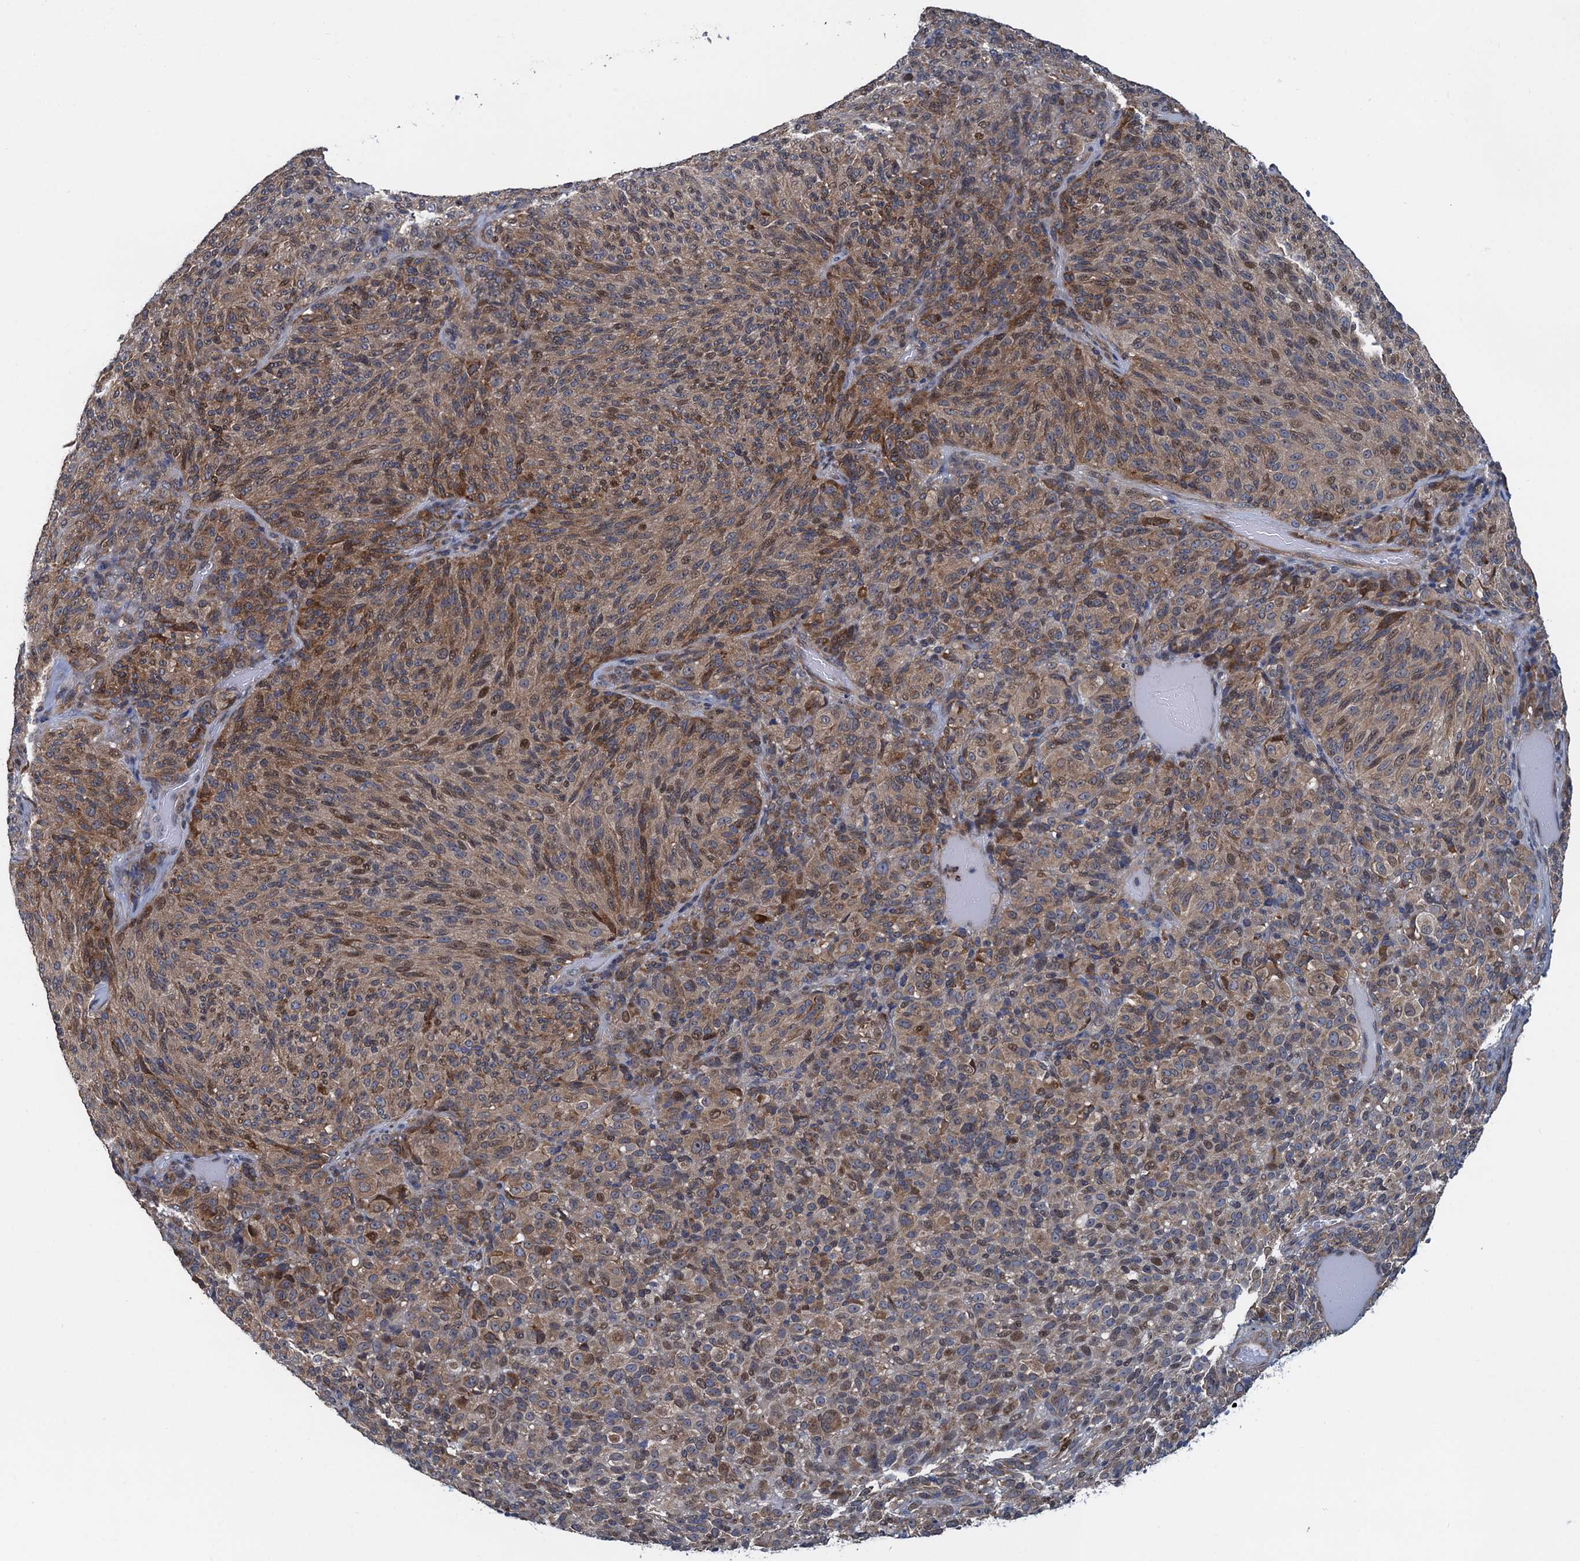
{"staining": {"intensity": "moderate", "quantity": "<25%", "location": "cytoplasmic/membranous,nuclear"}, "tissue": "melanoma", "cell_type": "Tumor cells", "image_type": "cancer", "snomed": [{"axis": "morphology", "description": "Malignant melanoma, Metastatic site"}, {"axis": "topography", "description": "Brain"}], "caption": "Protein expression analysis of melanoma displays moderate cytoplasmic/membranous and nuclear staining in approximately <25% of tumor cells.", "gene": "RNF125", "patient": {"sex": "female", "age": 56}}